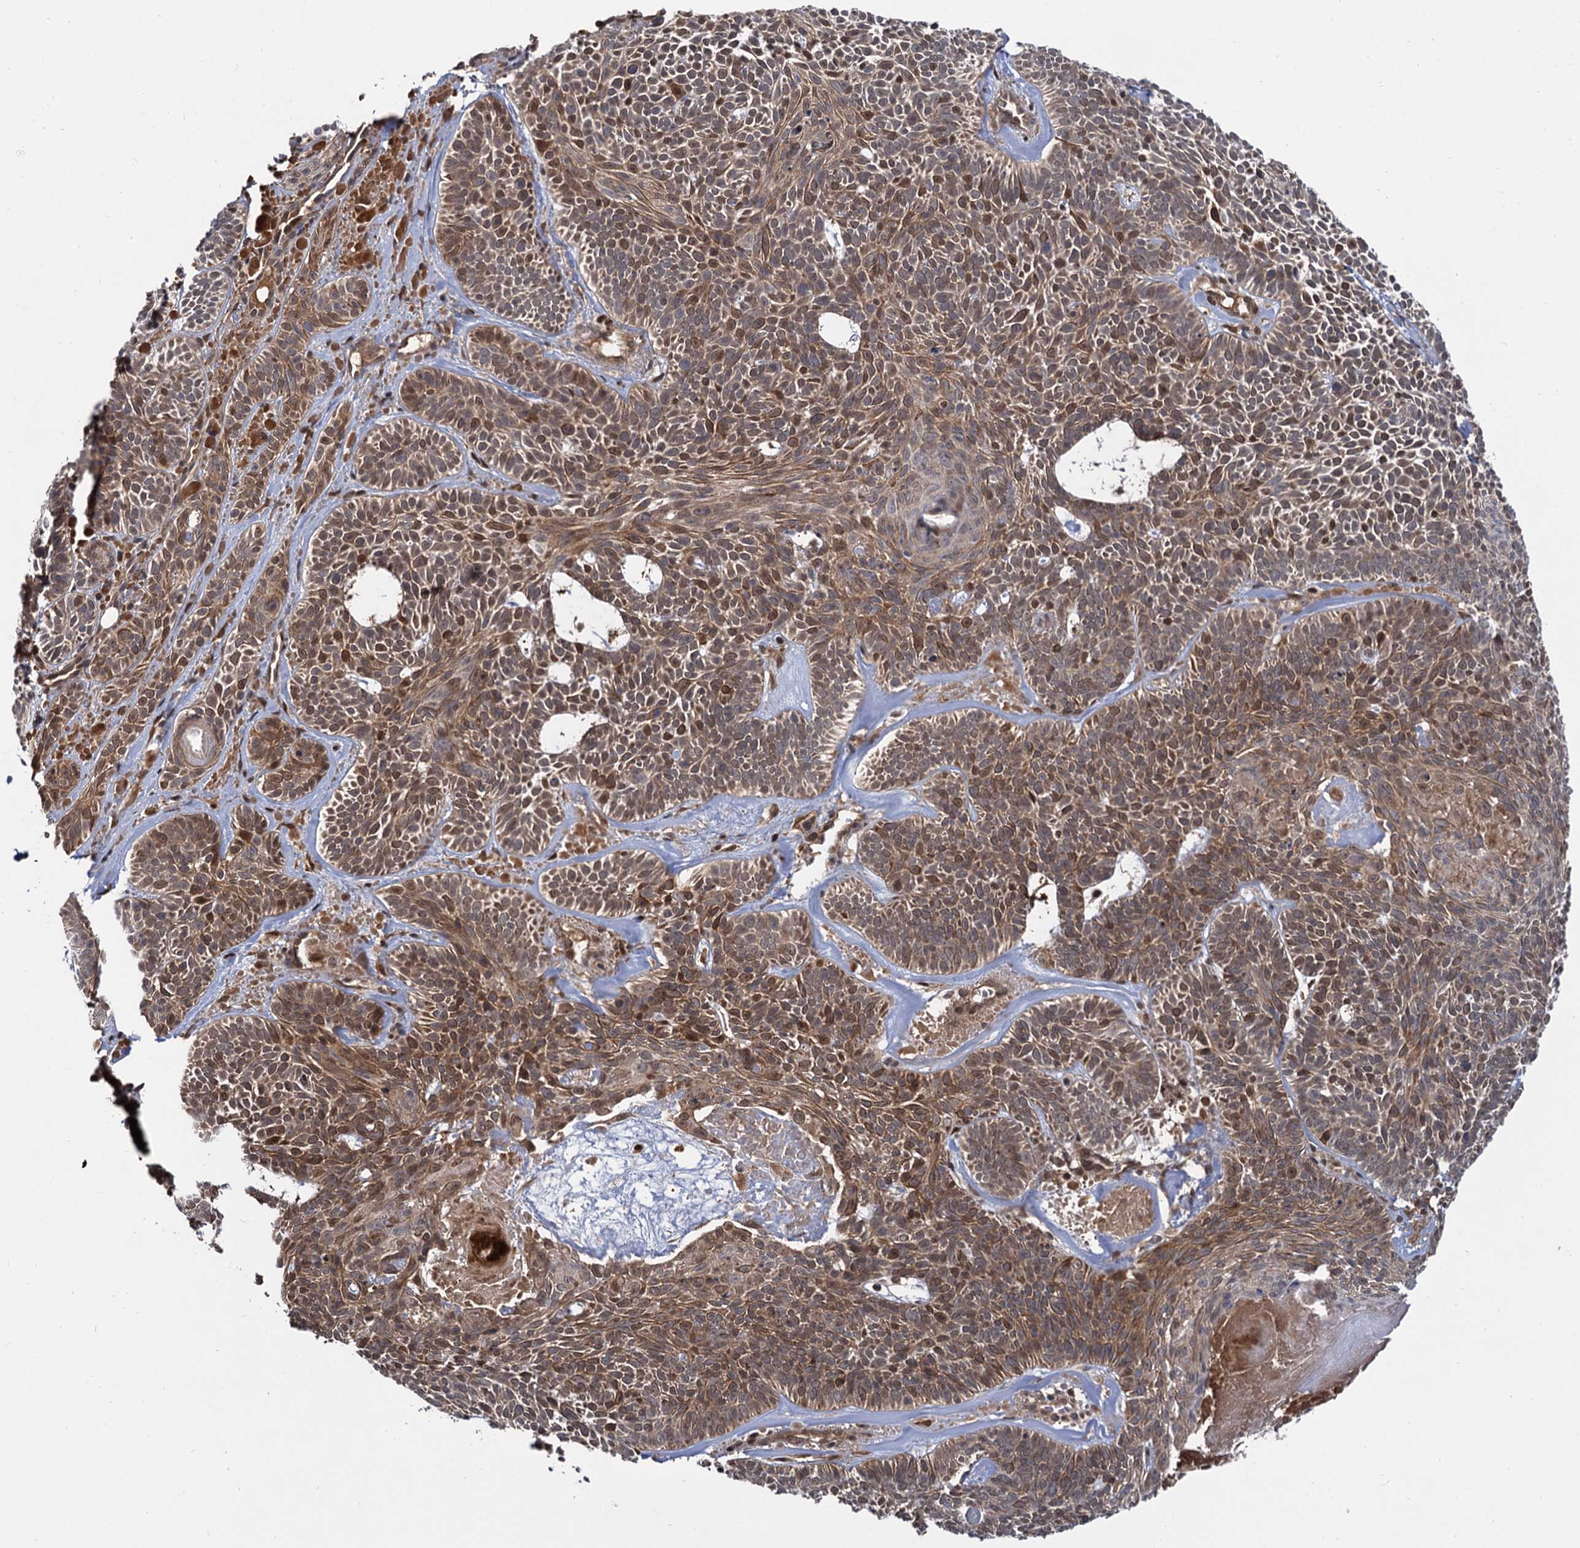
{"staining": {"intensity": "moderate", "quantity": ">75%", "location": "cytoplasmic/membranous"}, "tissue": "skin cancer", "cell_type": "Tumor cells", "image_type": "cancer", "snomed": [{"axis": "morphology", "description": "Basal cell carcinoma"}, {"axis": "topography", "description": "Skin"}], "caption": "DAB immunohistochemical staining of human skin basal cell carcinoma reveals moderate cytoplasmic/membranous protein staining in about >75% of tumor cells.", "gene": "SELENOP", "patient": {"sex": "male", "age": 85}}